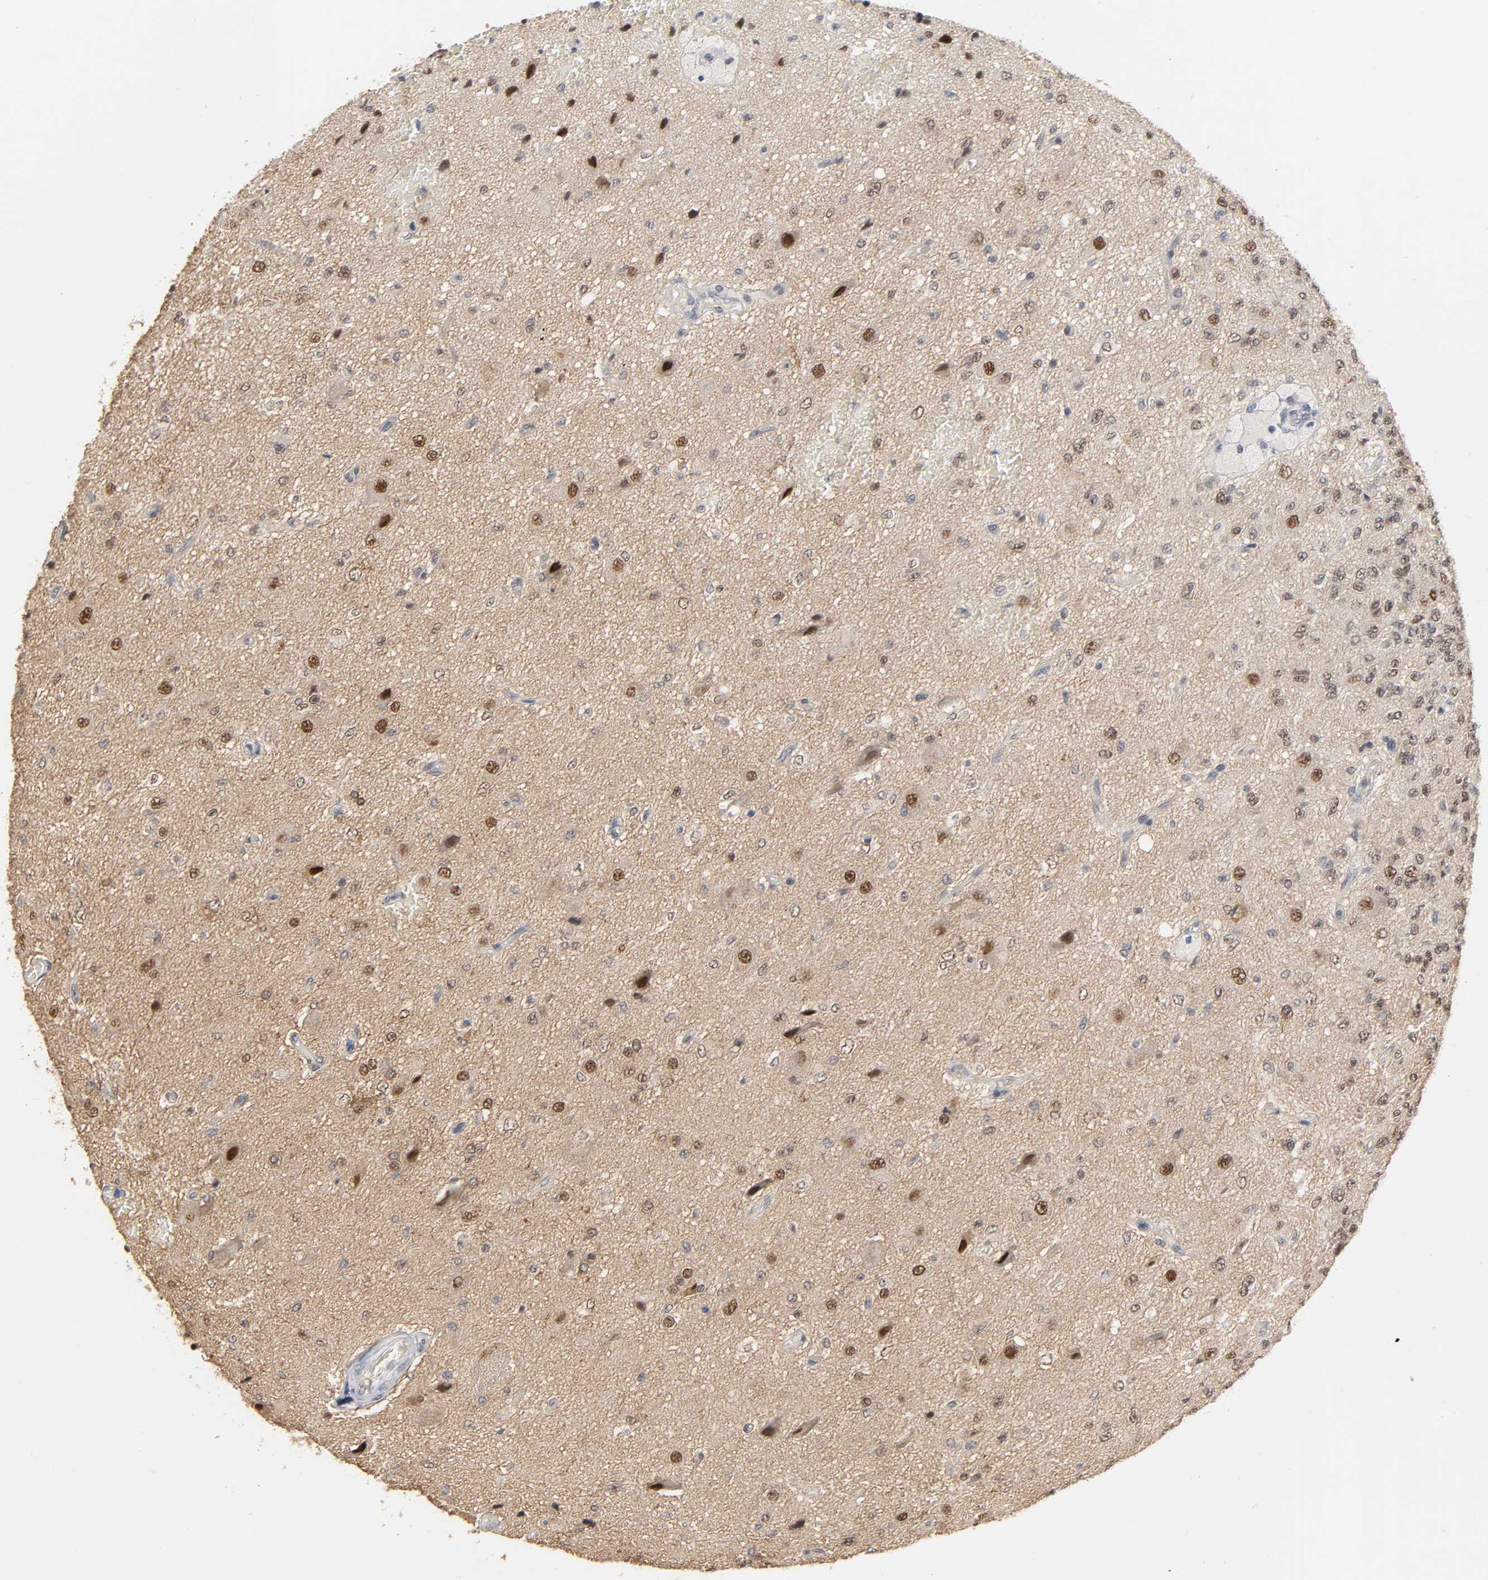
{"staining": {"intensity": "moderate", "quantity": ">75%", "location": "nuclear"}, "tissue": "glioma", "cell_type": "Tumor cells", "image_type": "cancer", "snomed": [{"axis": "morphology", "description": "Glioma, malignant, High grade"}, {"axis": "topography", "description": "pancreas cauda"}], "caption": "Glioma stained with DAB (3,3'-diaminobenzidine) IHC shows medium levels of moderate nuclear positivity in about >75% of tumor cells.", "gene": "HTR1E", "patient": {"sex": "male", "age": 60}}